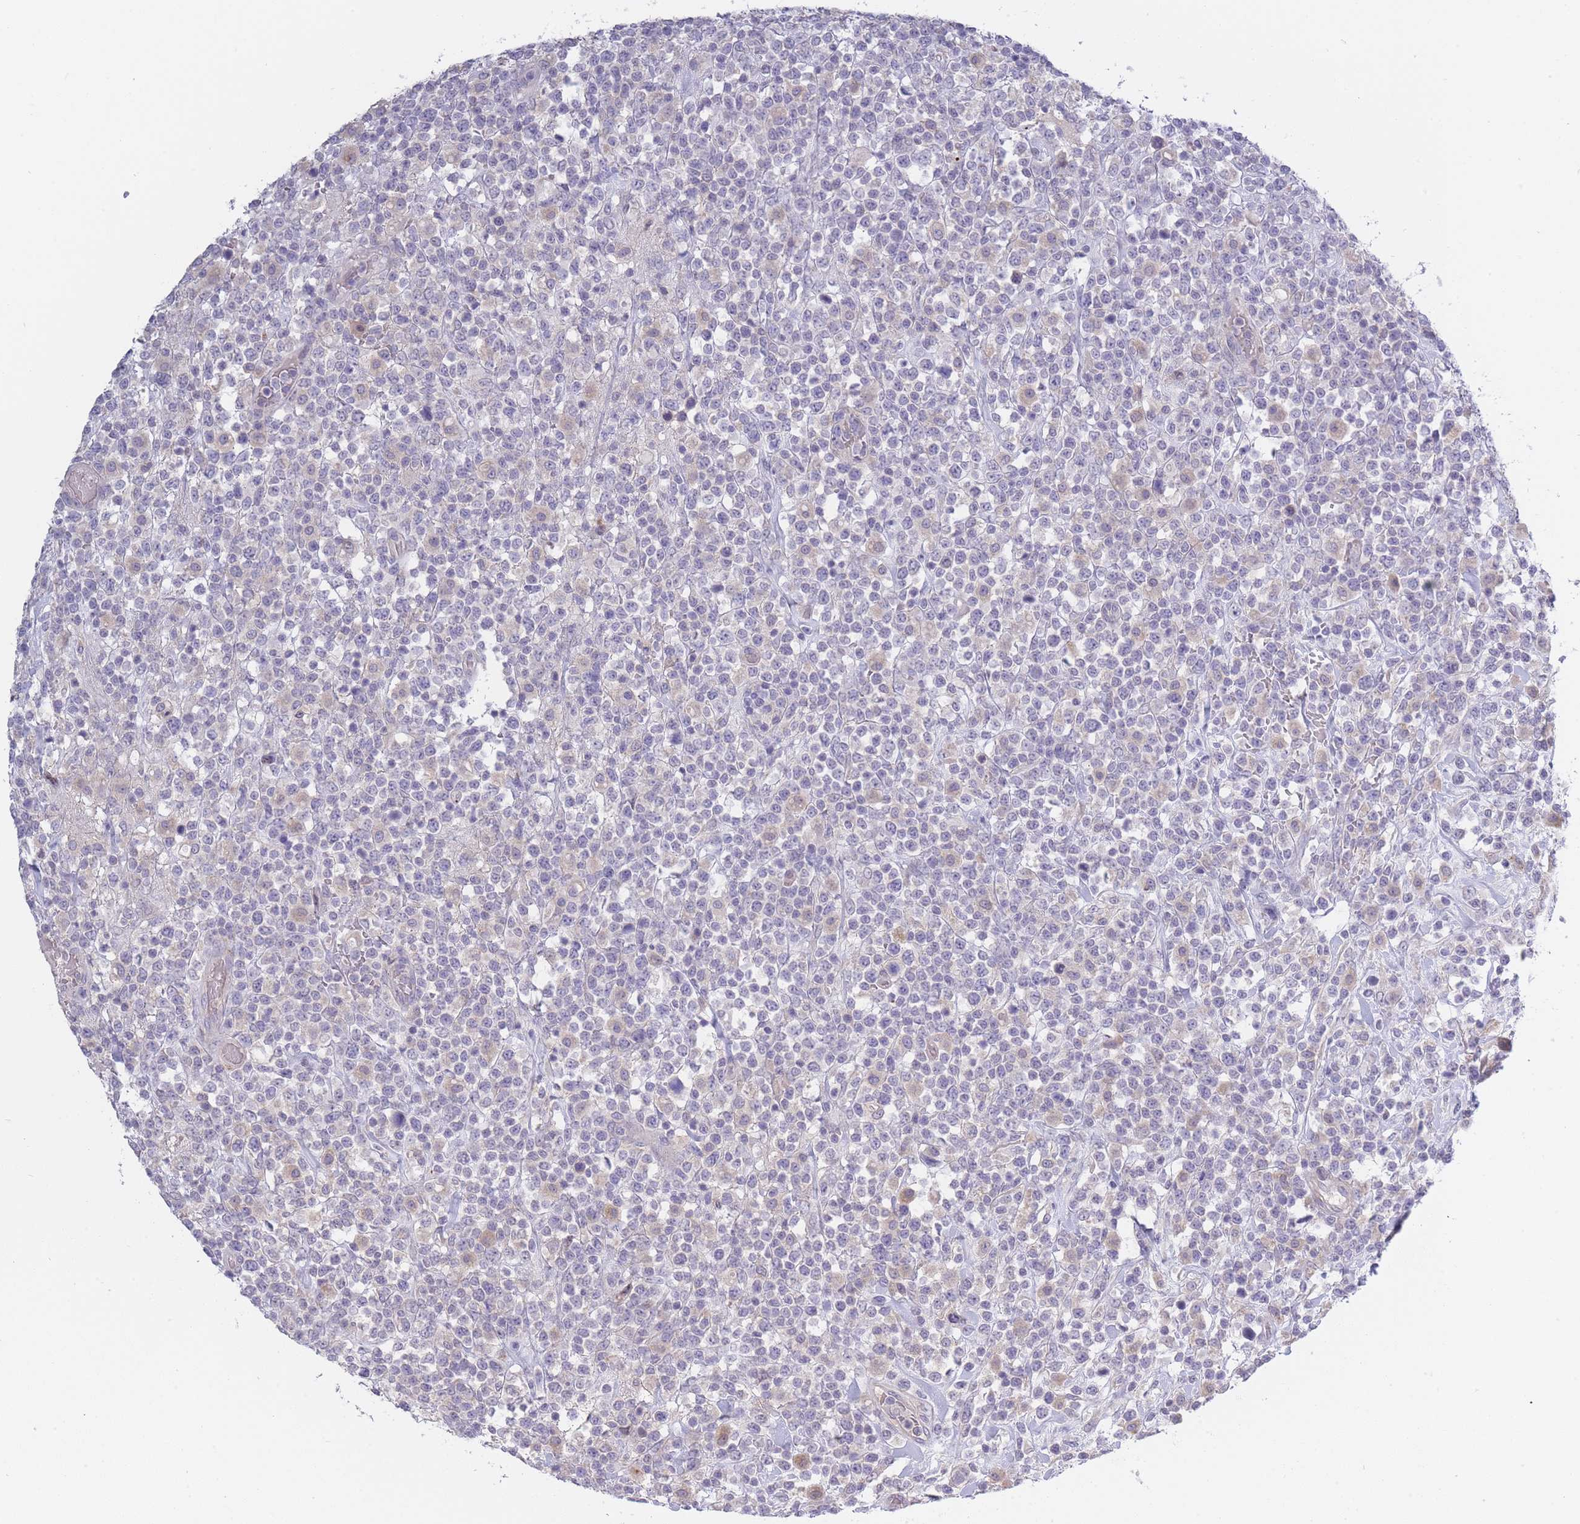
{"staining": {"intensity": "negative", "quantity": "none", "location": "none"}, "tissue": "lymphoma", "cell_type": "Tumor cells", "image_type": "cancer", "snomed": [{"axis": "morphology", "description": "Malignant lymphoma, non-Hodgkin's type, High grade"}, {"axis": "topography", "description": "Colon"}], "caption": "High power microscopy image of an immunohistochemistry image of lymphoma, revealing no significant expression in tumor cells.", "gene": "TRIM61", "patient": {"sex": "female", "age": 53}}